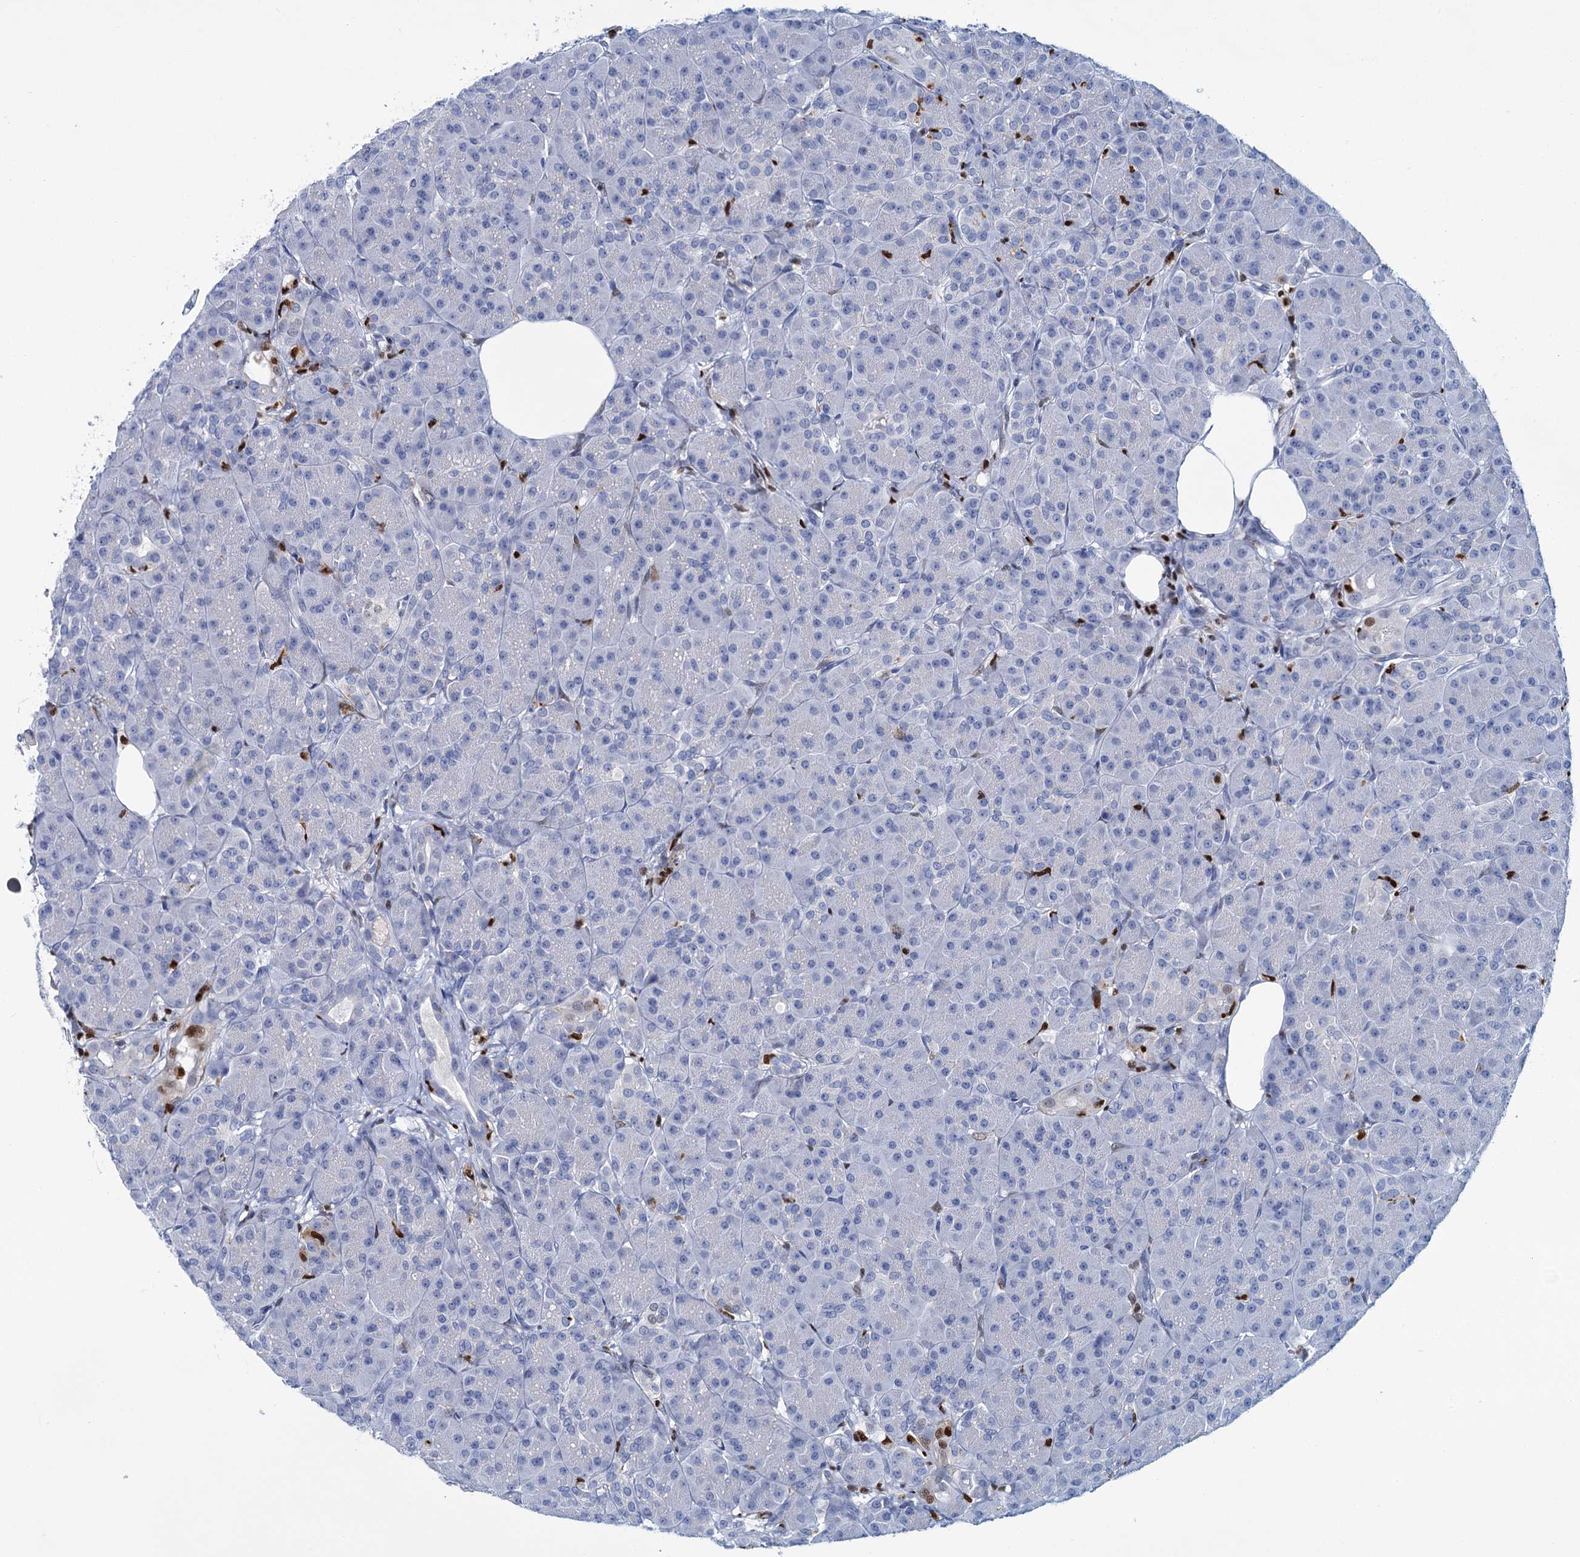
{"staining": {"intensity": "negative", "quantity": "none", "location": "none"}, "tissue": "pancreas", "cell_type": "Exocrine glandular cells", "image_type": "normal", "snomed": [{"axis": "morphology", "description": "Normal tissue, NOS"}, {"axis": "topography", "description": "Pancreas"}], "caption": "The image displays no significant expression in exocrine glandular cells of pancreas.", "gene": "CELF2", "patient": {"sex": "male", "age": 63}}